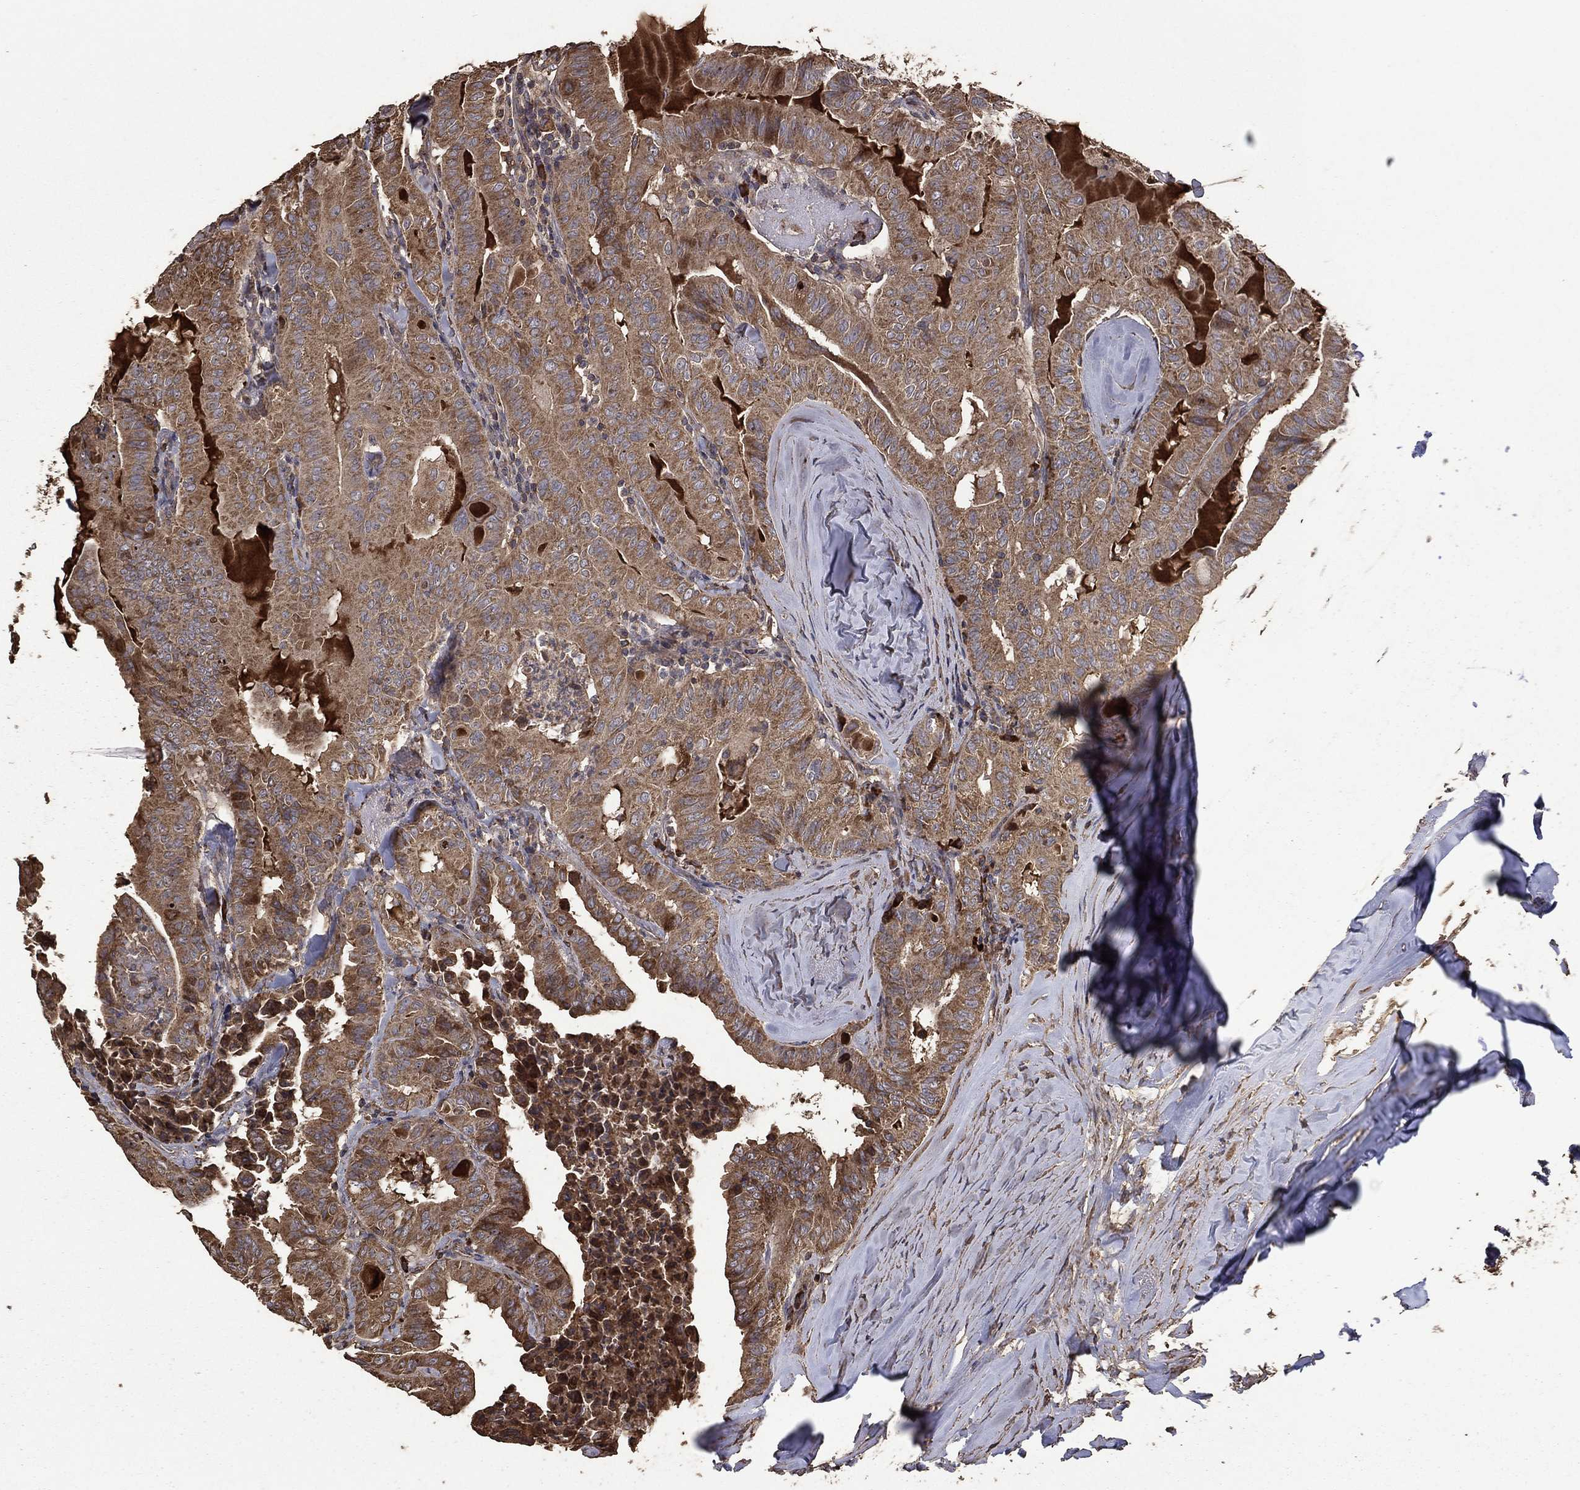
{"staining": {"intensity": "moderate", "quantity": ">75%", "location": "cytoplasmic/membranous"}, "tissue": "thyroid cancer", "cell_type": "Tumor cells", "image_type": "cancer", "snomed": [{"axis": "morphology", "description": "Papillary adenocarcinoma, NOS"}, {"axis": "topography", "description": "Thyroid gland"}], "caption": "Protein staining demonstrates moderate cytoplasmic/membranous staining in about >75% of tumor cells in thyroid cancer (papillary adenocarcinoma).", "gene": "METTL27", "patient": {"sex": "female", "age": 68}}